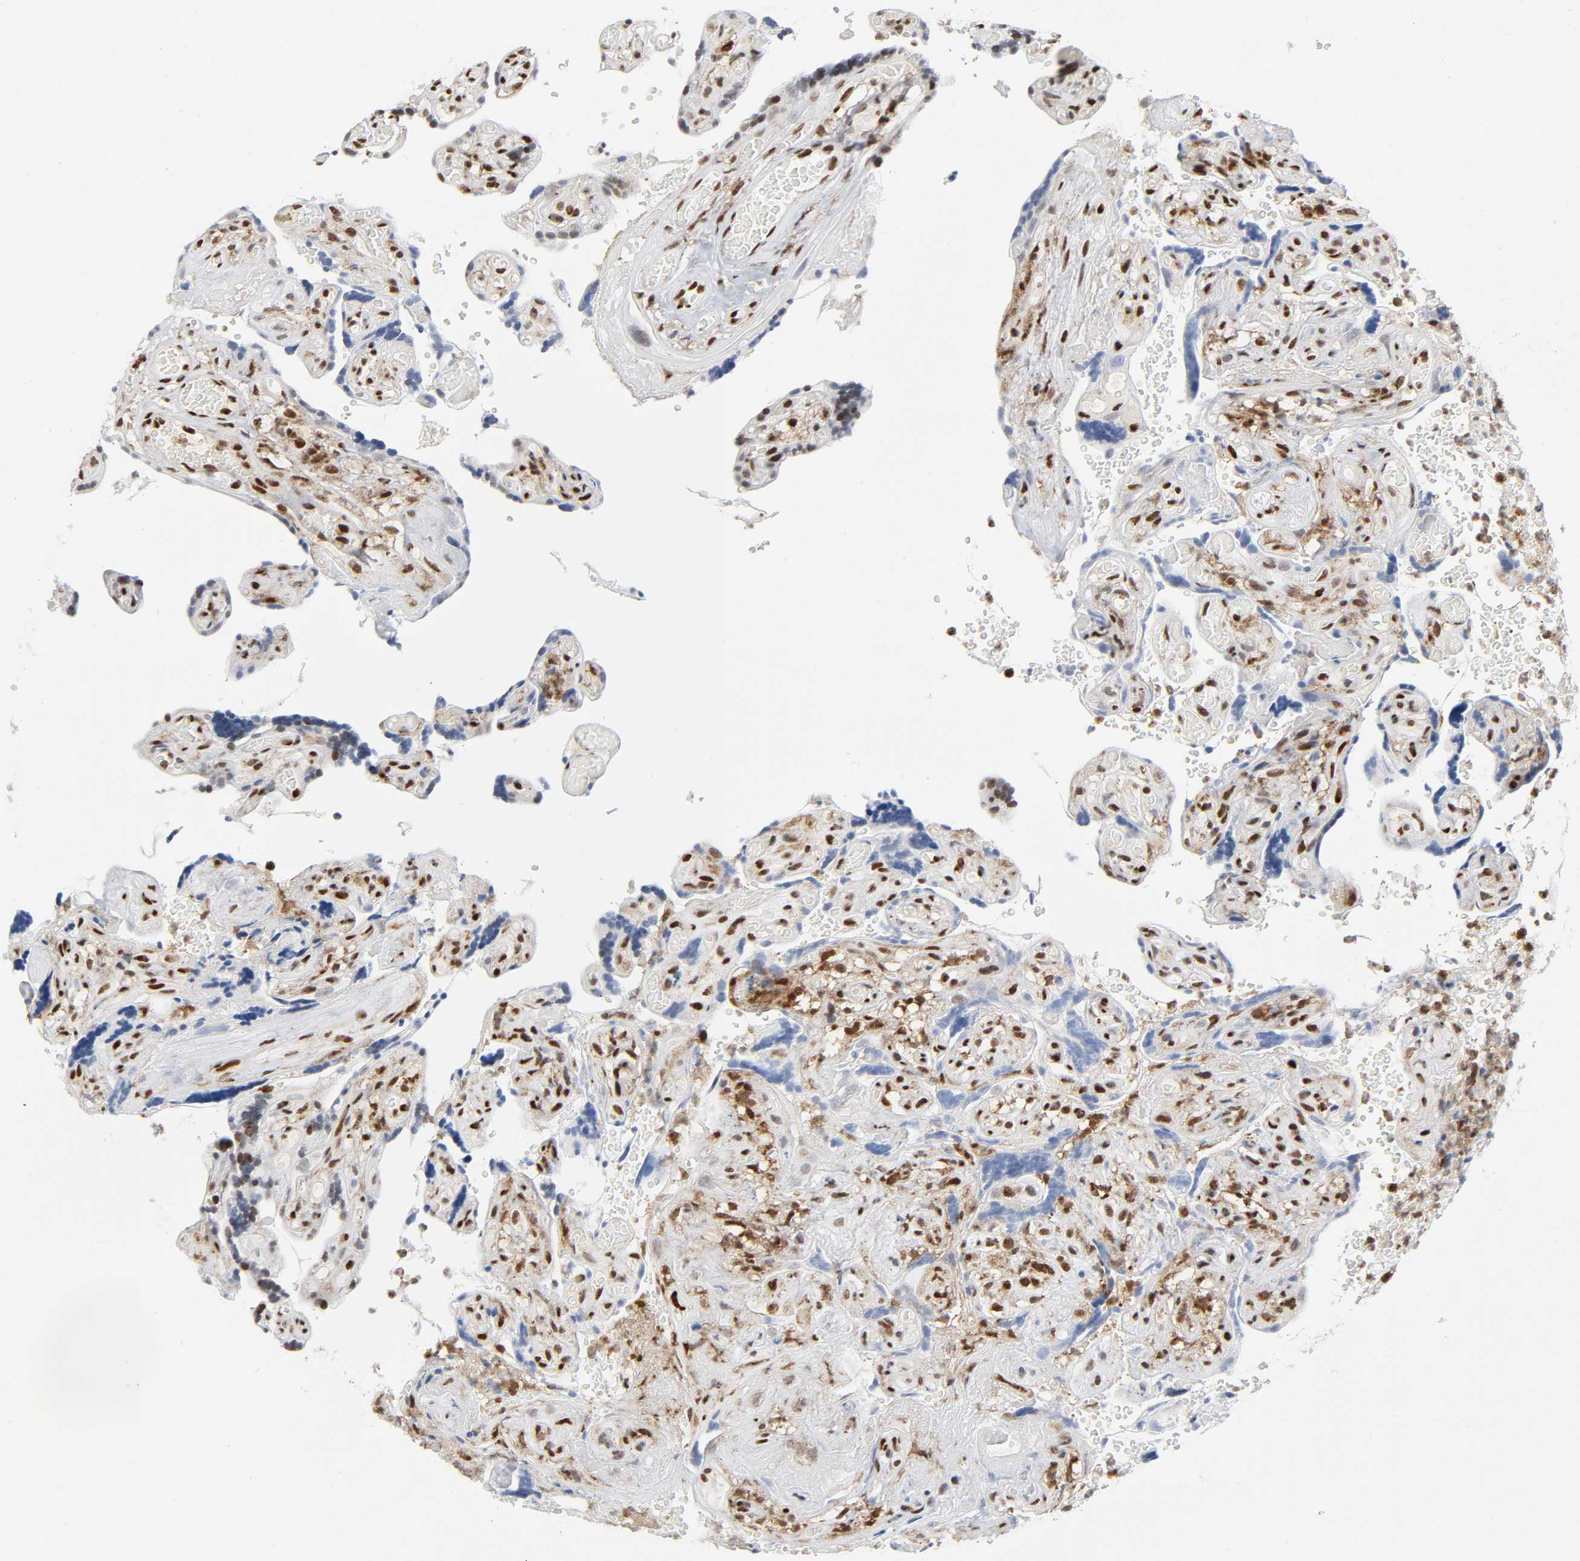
{"staining": {"intensity": "moderate", "quantity": "<25%", "location": "nuclear"}, "tissue": "placenta", "cell_type": "Decidual cells", "image_type": "normal", "snomed": [{"axis": "morphology", "description": "Normal tissue, NOS"}, {"axis": "topography", "description": "Placenta"}], "caption": "Immunohistochemistry staining of benign placenta, which exhibits low levels of moderate nuclear staining in about <25% of decidual cells indicating moderate nuclear protein staining. The staining was performed using DAB (3,3'-diaminobenzidine) (brown) for protein detection and nuclei were counterstained in hematoxylin (blue).", "gene": "WAS", "patient": {"sex": "female", "age": 30}}